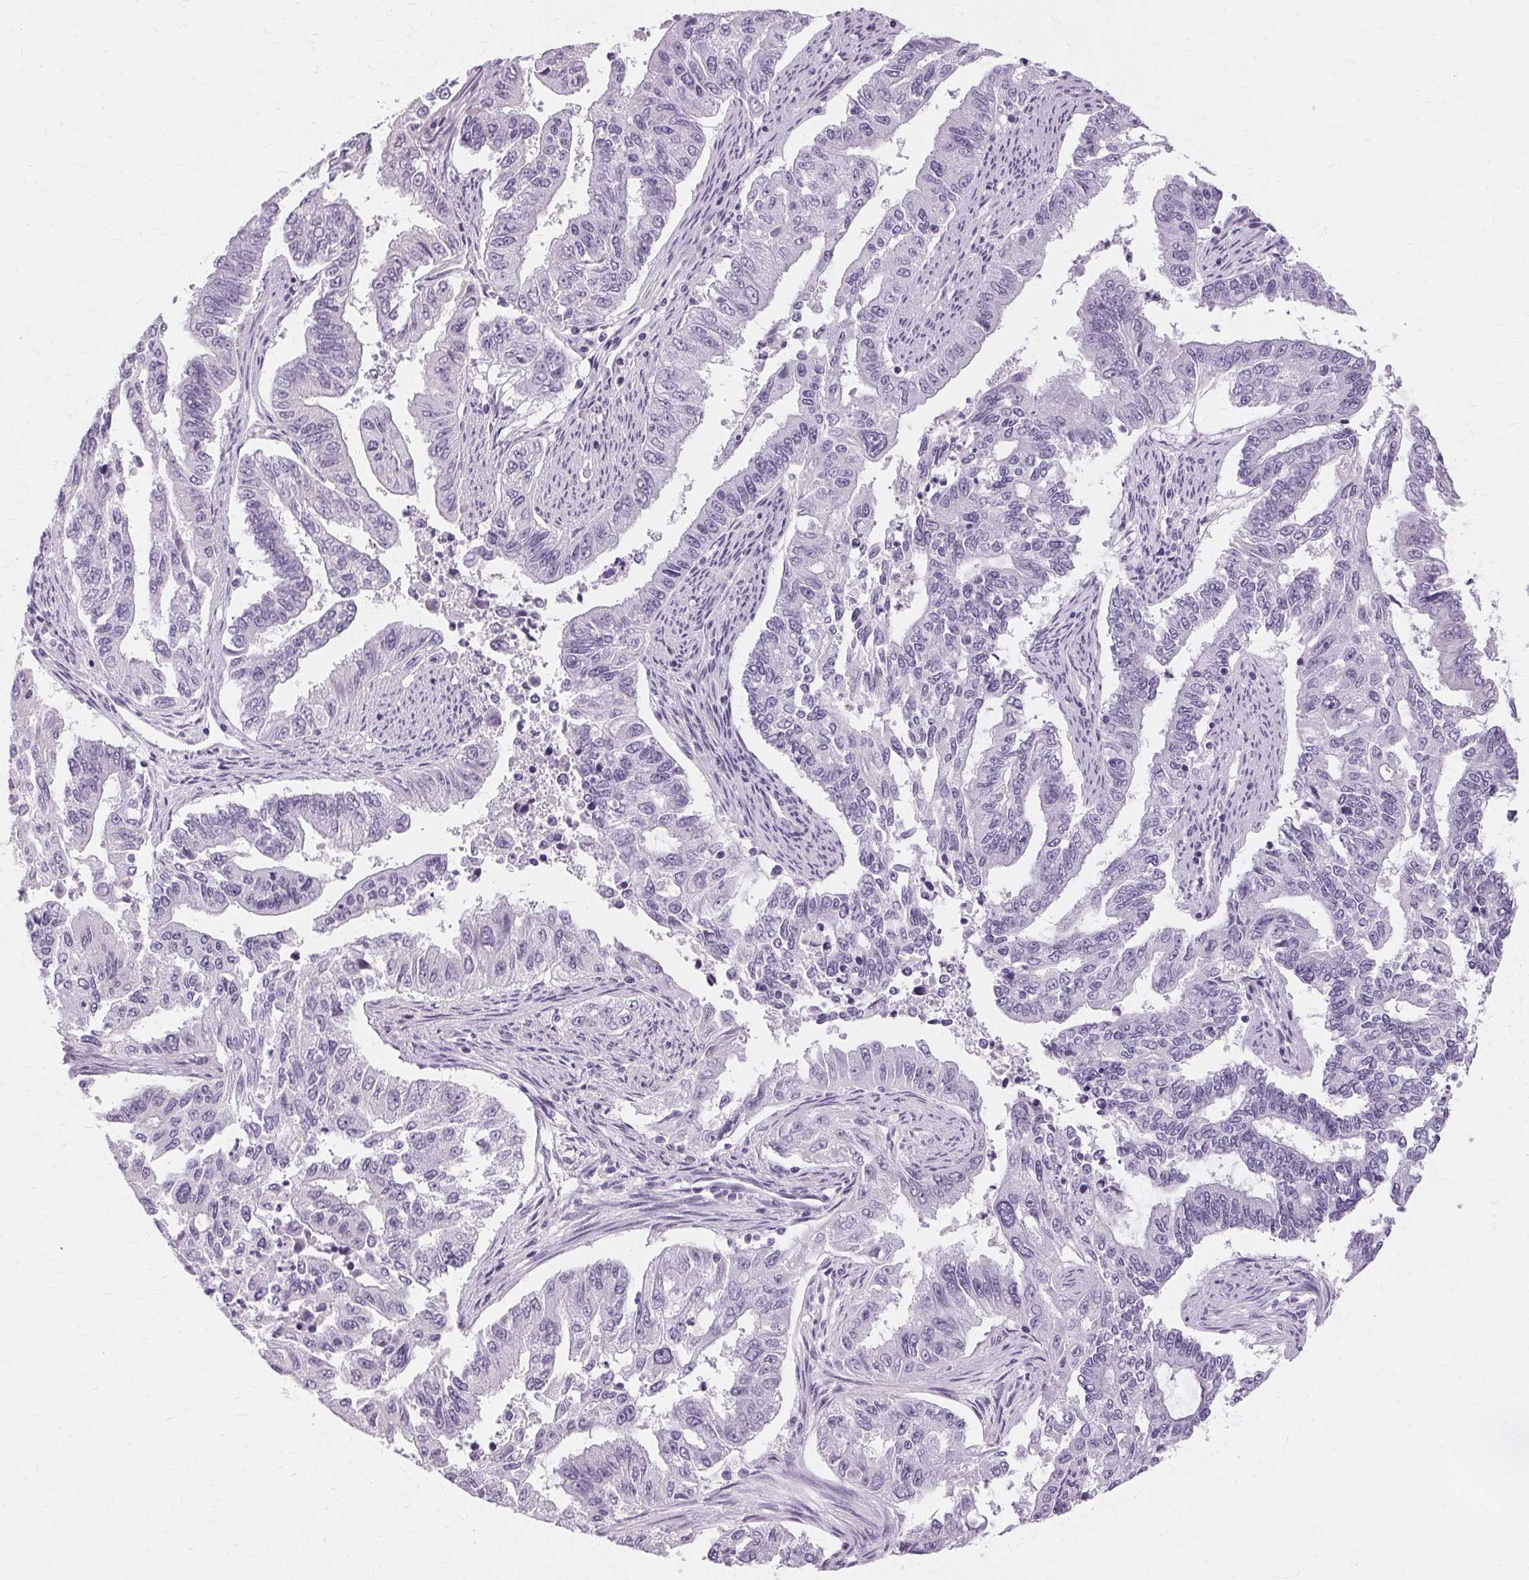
{"staining": {"intensity": "negative", "quantity": "none", "location": "none"}, "tissue": "endometrial cancer", "cell_type": "Tumor cells", "image_type": "cancer", "snomed": [{"axis": "morphology", "description": "Adenocarcinoma, NOS"}, {"axis": "topography", "description": "Uterus"}], "caption": "Human endometrial cancer stained for a protein using IHC displays no staining in tumor cells.", "gene": "KRT6C", "patient": {"sex": "female", "age": 59}}